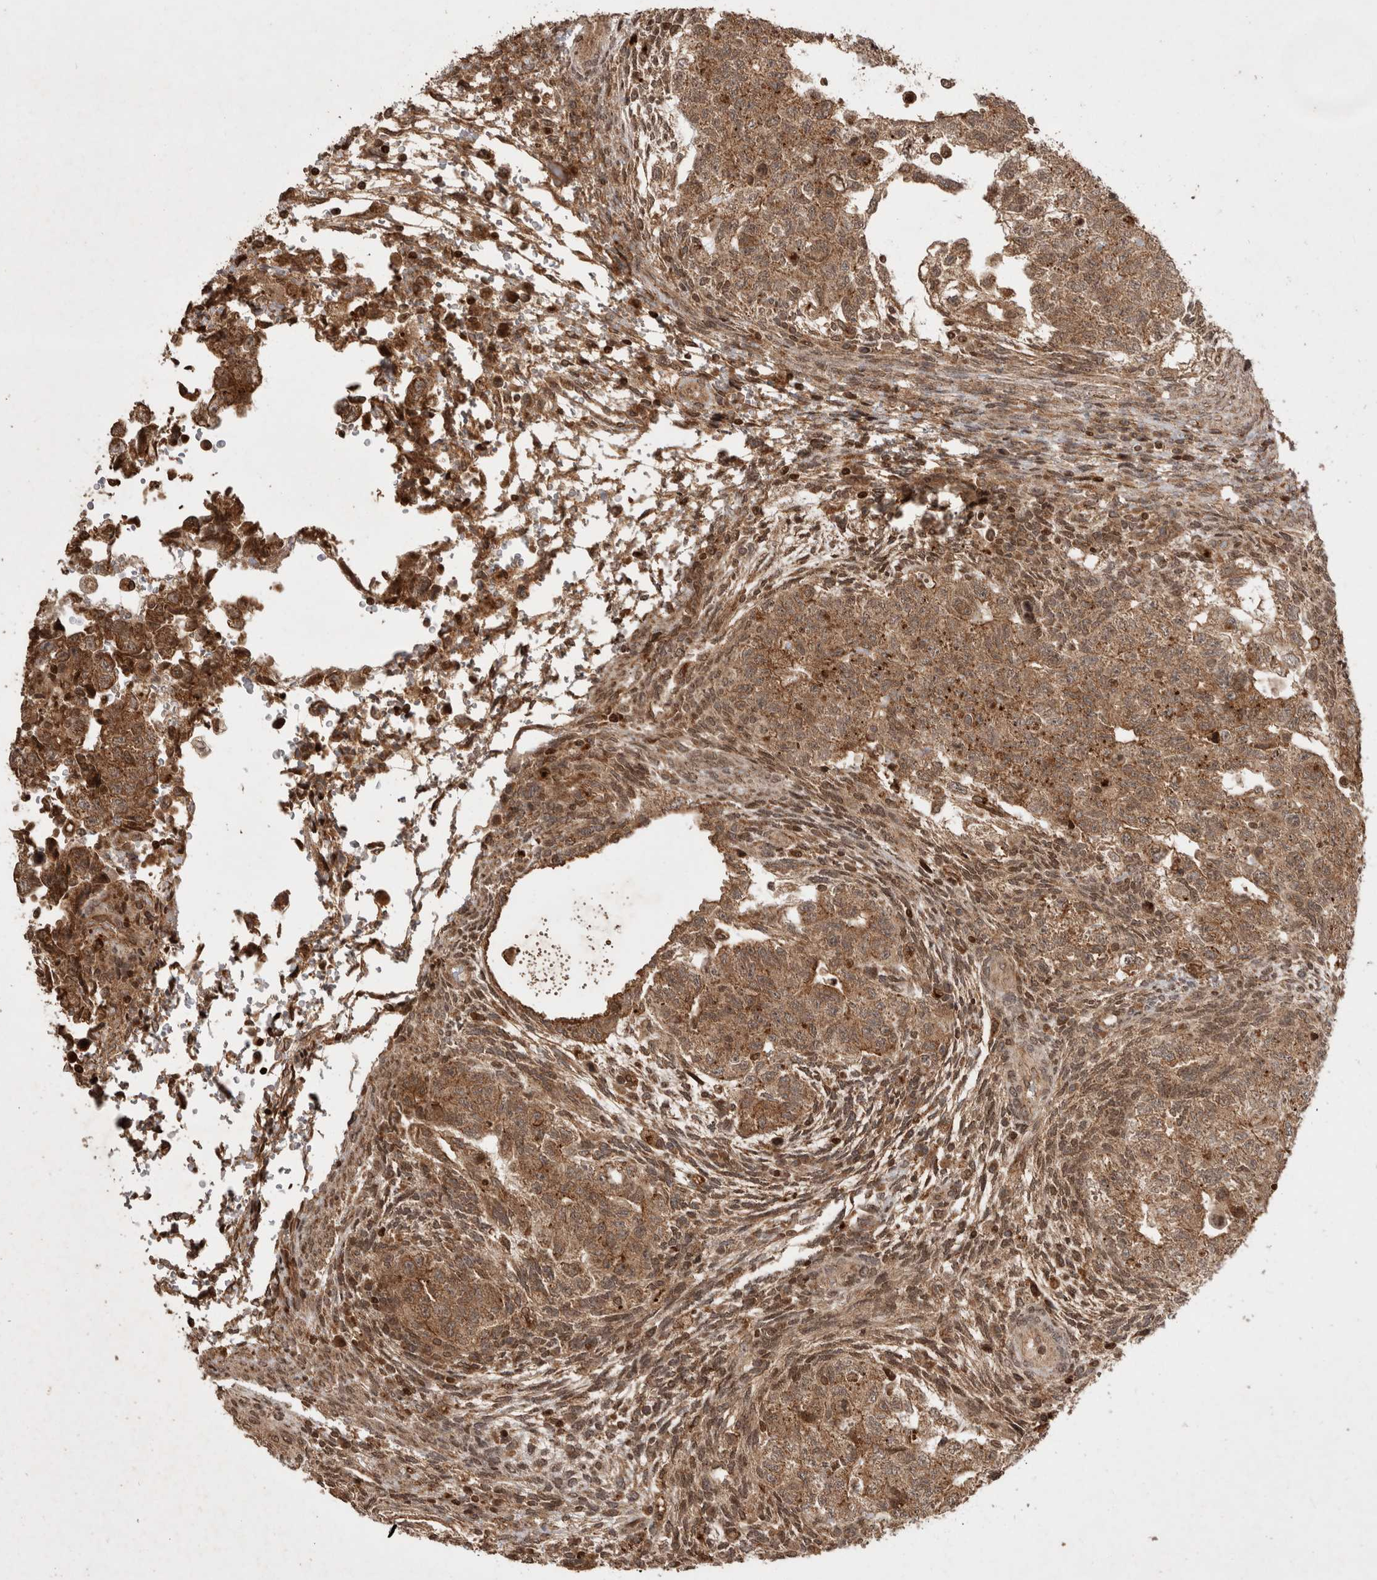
{"staining": {"intensity": "moderate", "quantity": ">75%", "location": "cytoplasmic/membranous"}, "tissue": "testis cancer", "cell_type": "Tumor cells", "image_type": "cancer", "snomed": [{"axis": "morphology", "description": "Normal tissue, NOS"}, {"axis": "morphology", "description": "Carcinoma, Embryonal, NOS"}, {"axis": "topography", "description": "Testis"}], "caption": "This micrograph reveals IHC staining of human embryonal carcinoma (testis), with medium moderate cytoplasmic/membranous staining in approximately >75% of tumor cells.", "gene": "FAM221A", "patient": {"sex": "male", "age": 36}}